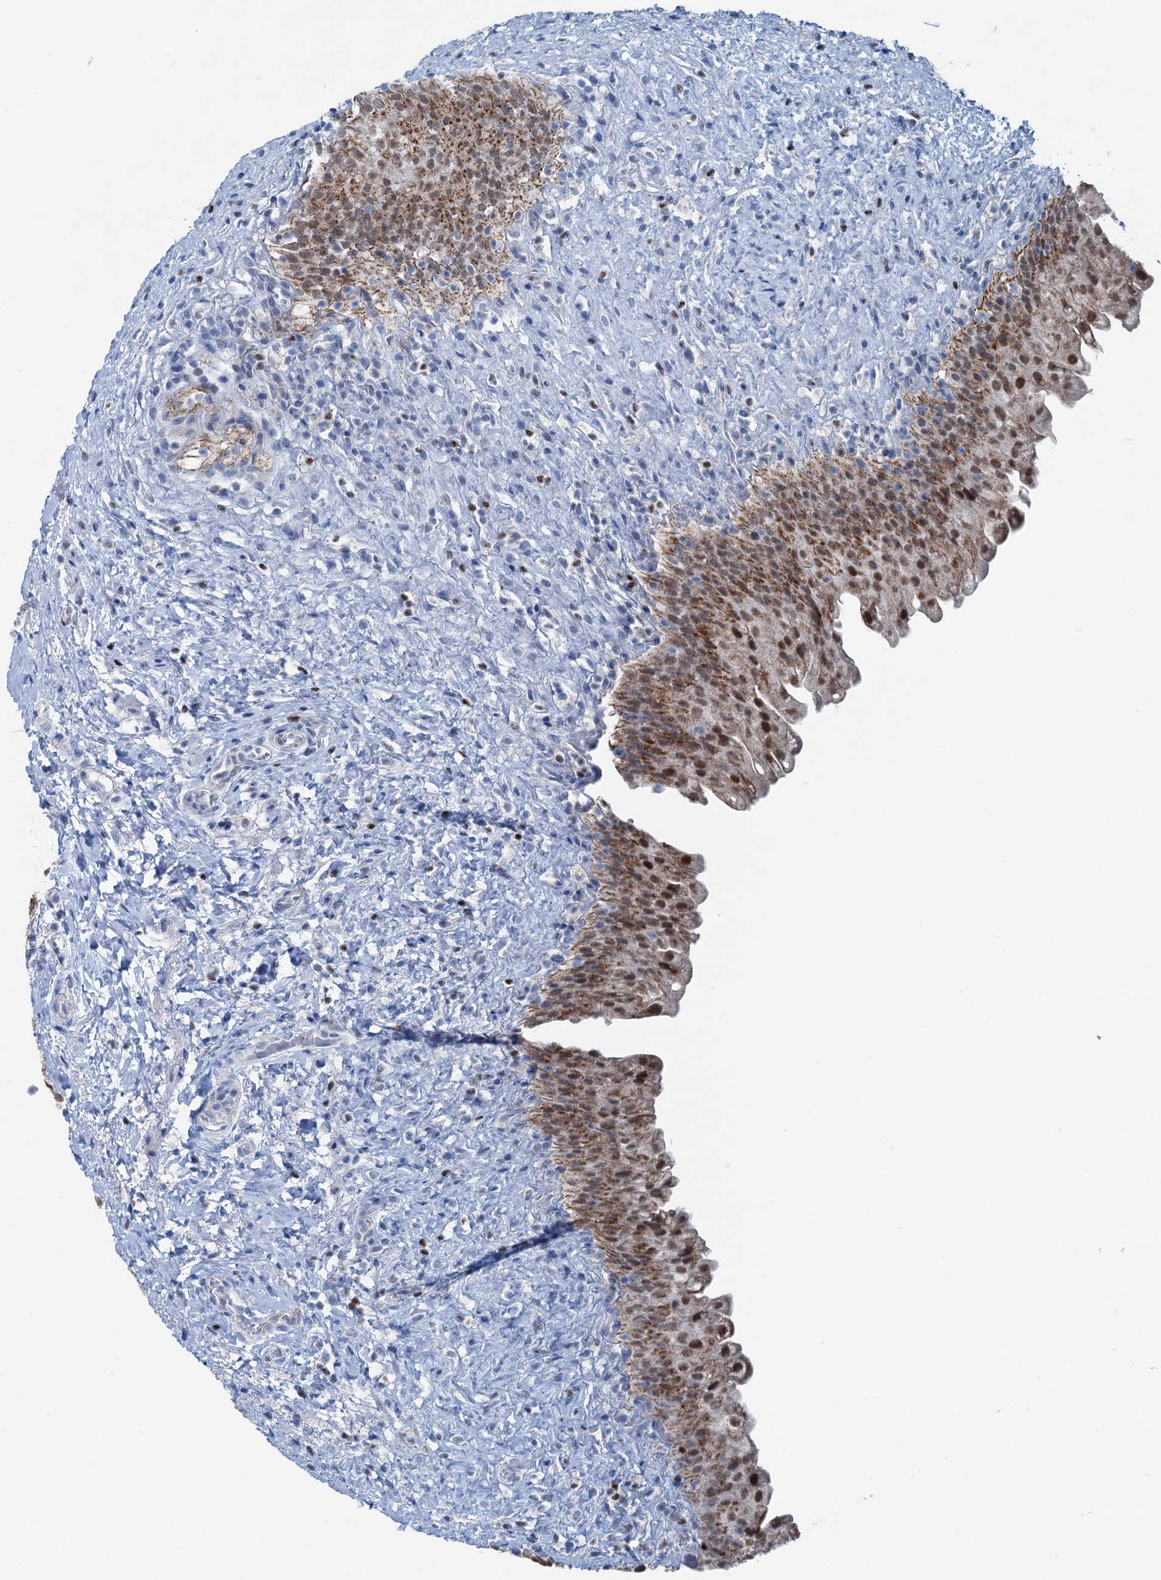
{"staining": {"intensity": "moderate", "quantity": ">75%", "location": "cytoplasmic/membranous,nuclear"}, "tissue": "urinary bladder", "cell_type": "Urothelial cells", "image_type": "normal", "snomed": [{"axis": "morphology", "description": "Normal tissue, NOS"}, {"axis": "topography", "description": "Urinary bladder"}], "caption": "A micrograph showing moderate cytoplasmic/membranous,nuclear positivity in about >75% of urothelial cells in unremarkable urinary bladder, as visualized by brown immunohistochemical staining.", "gene": "ELP4", "patient": {"sex": "female", "age": 27}}